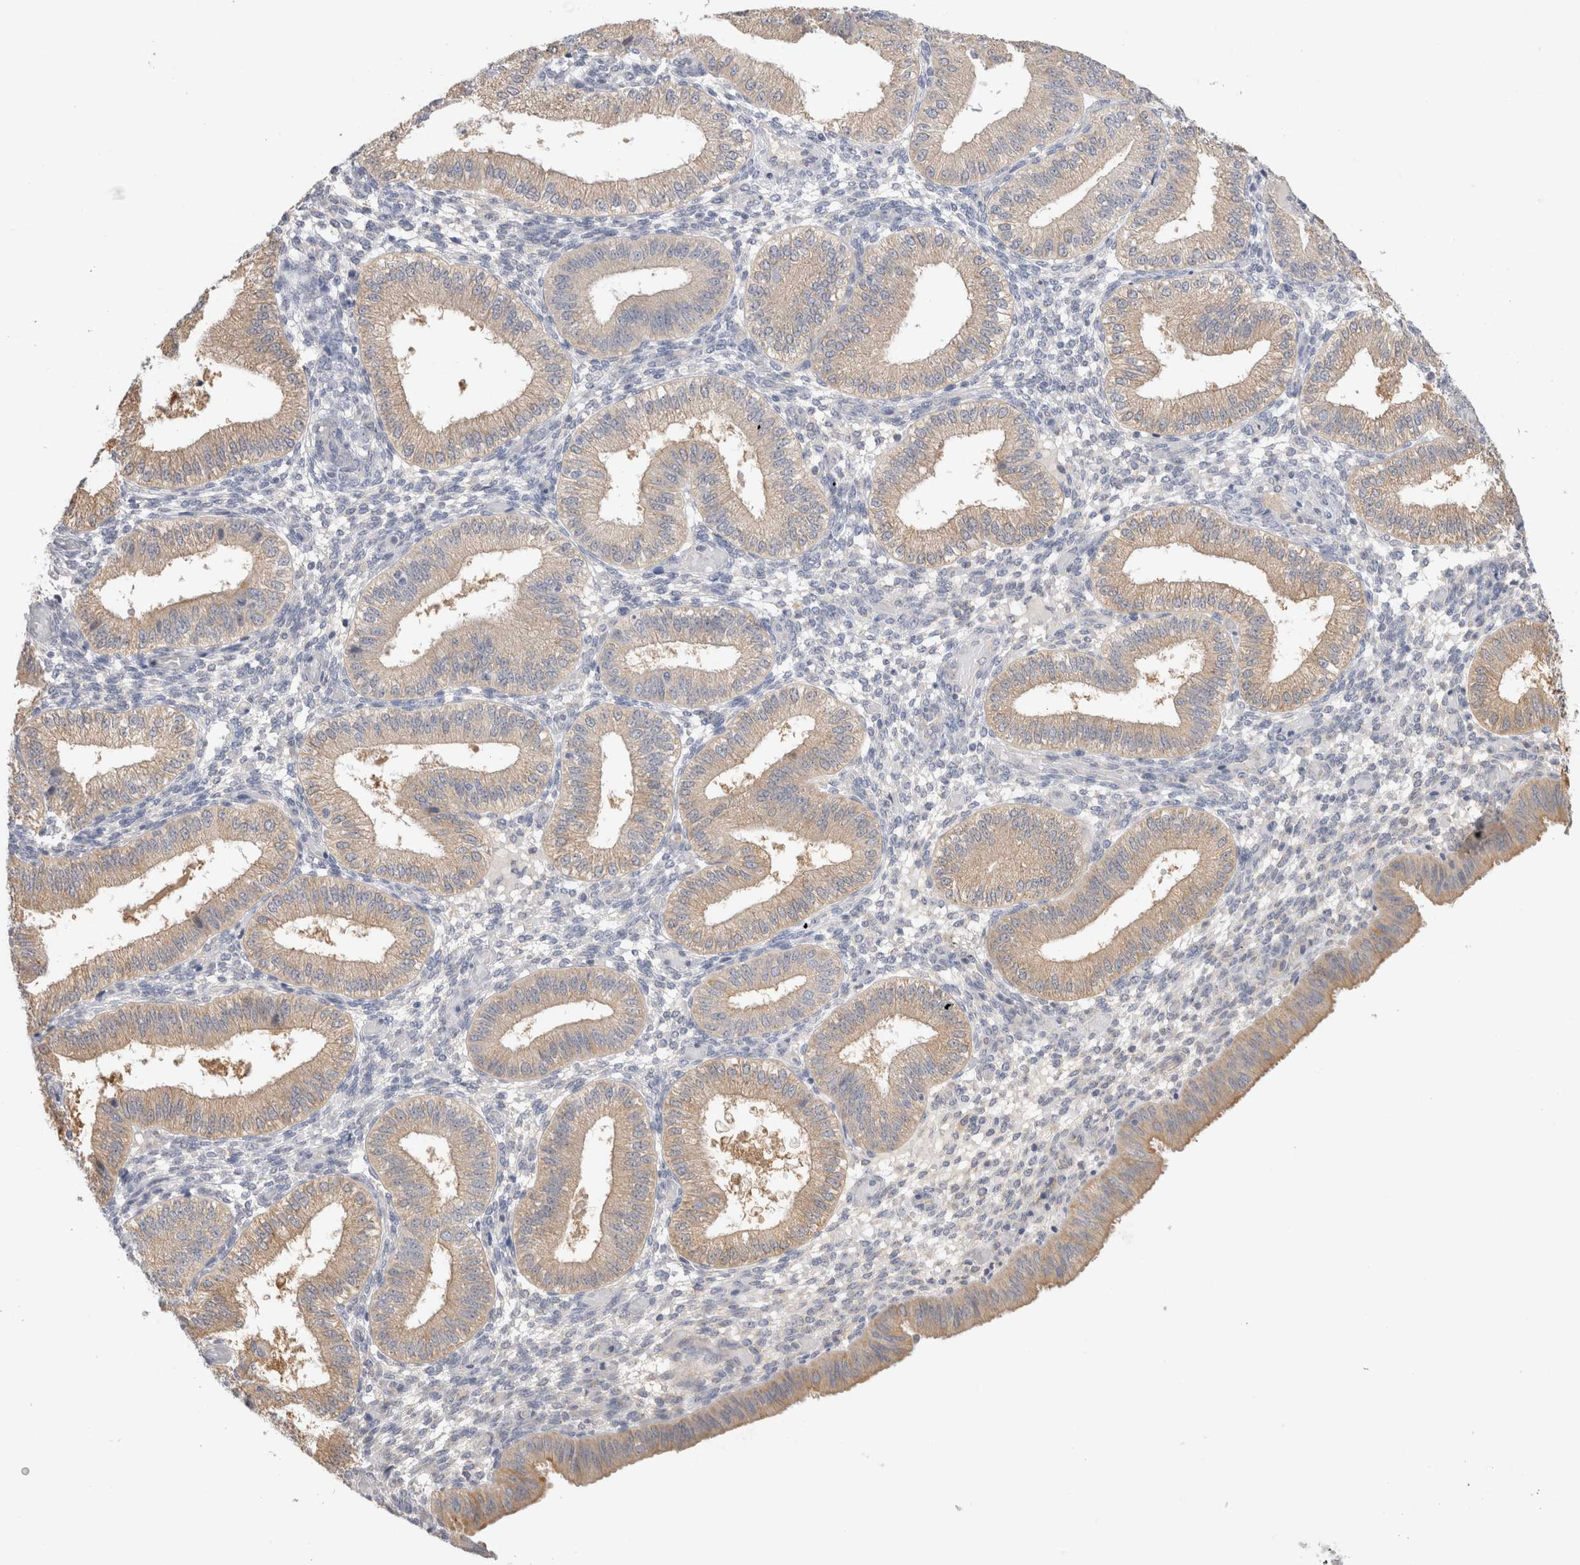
{"staining": {"intensity": "weak", "quantity": "<25%", "location": "cytoplasmic/membranous"}, "tissue": "endometrium", "cell_type": "Cells in endometrial stroma", "image_type": "normal", "snomed": [{"axis": "morphology", "description": "Normal tissue, NOS"}, {"axis": "topography", "description": "Endometrium"}], "caption": "DAB immunohistochemical staining of benign endometrium reveals no significant staining in cells in endometrial stroma. (Stains: DAB IHC with hematoxylin counter stain, Microscopy: brightfield microscopy at high magnification).", "gene": "GAS1", "patient": {"sex": "female", "age": 39}}